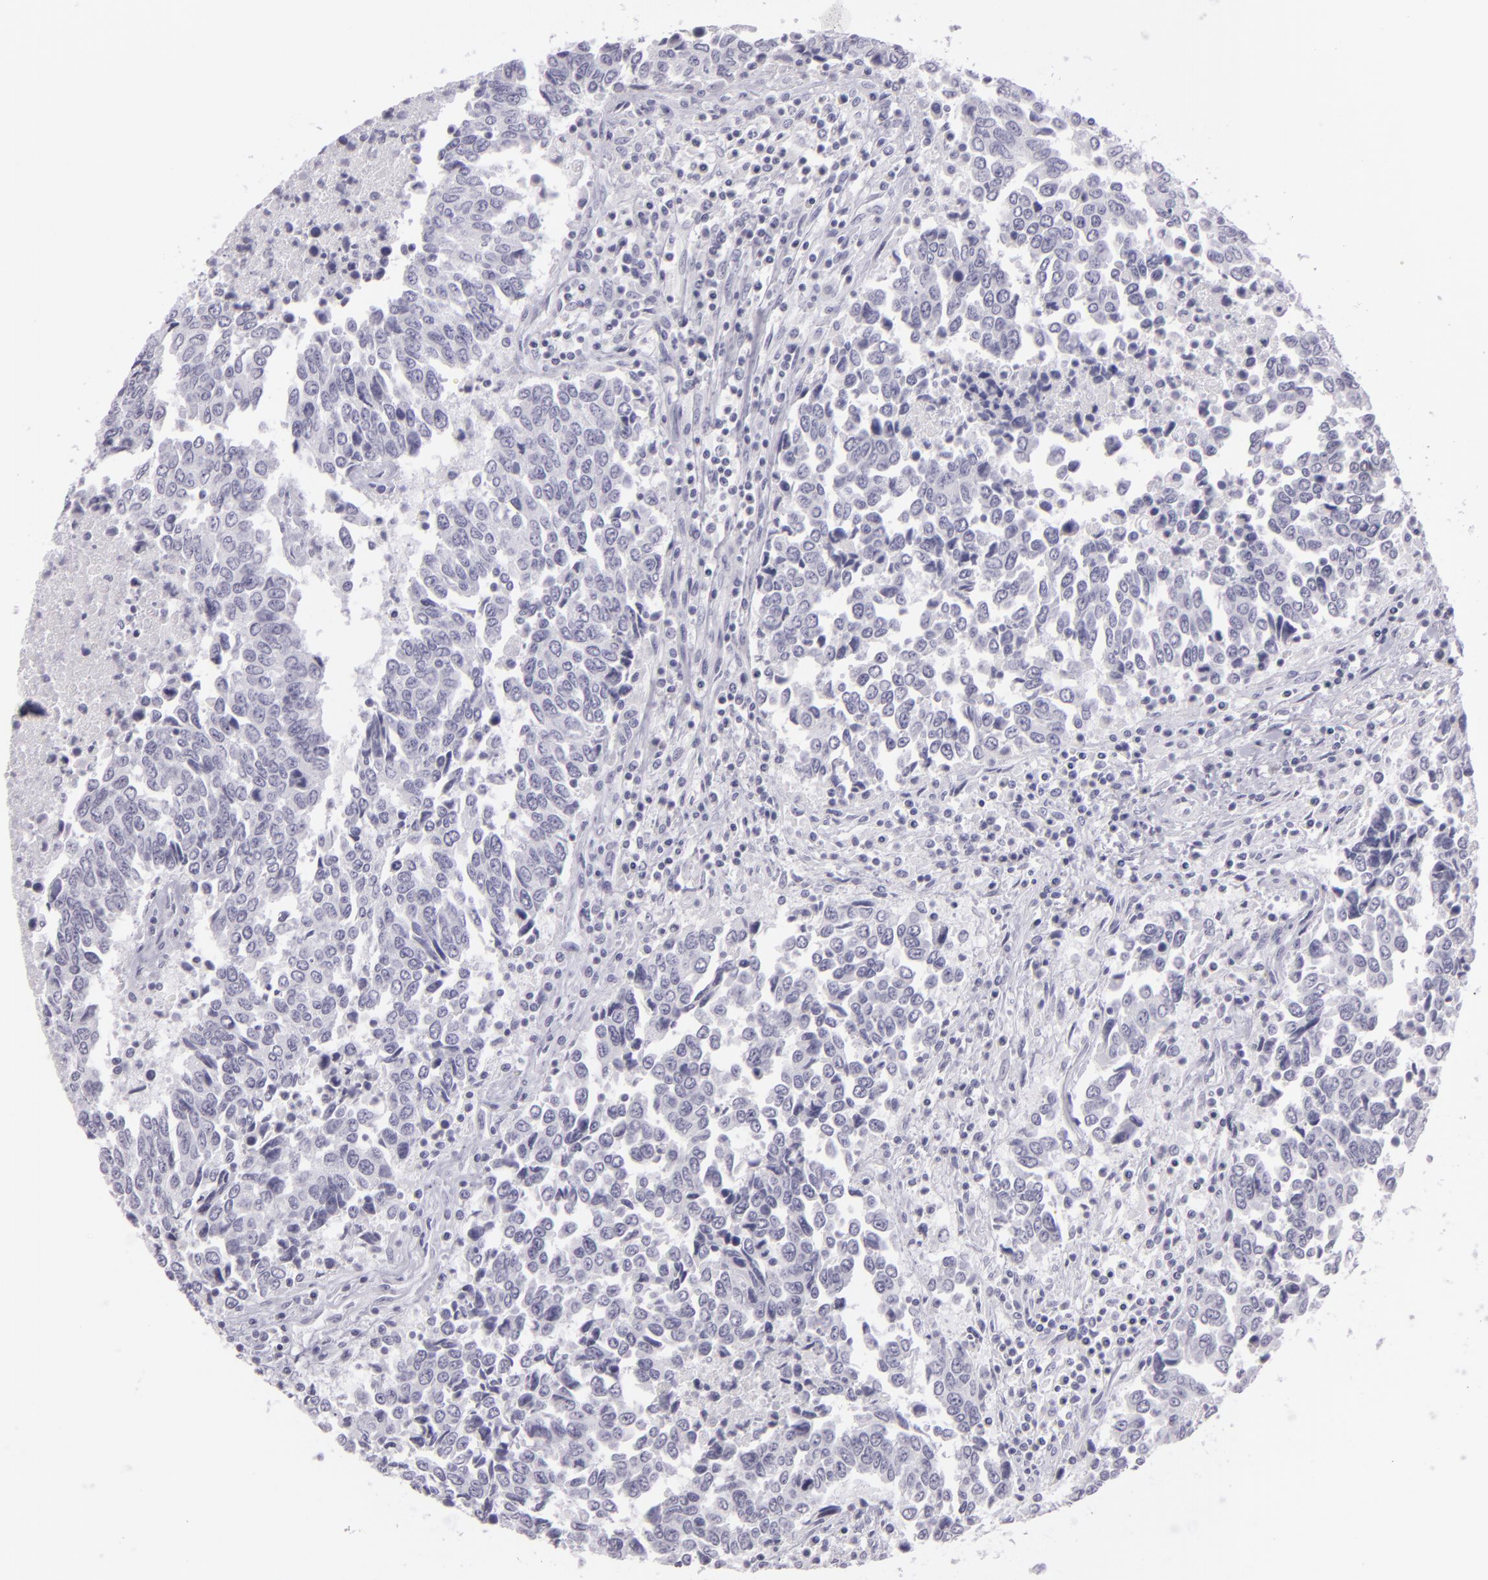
{"staining": {"intensity": "negative", "quantity": "none", "location": "none"}, "tissue": "urothelial cancer", "cell_type": "Tumor cells", "image_type": "cancer", "snomed": [{"axis": "morphology", "description": "Urothelial carcinoma, High grade"}, {"axis": "topography", "description": "Urinary bladder"}], "caption": "A high-resolution micrograph shows IHC staining of urothelial cancer, which exhibits no significant positivity in tumor cells.", "gene": "MCM3", "patient": {"sex": "male", "age": 86}}